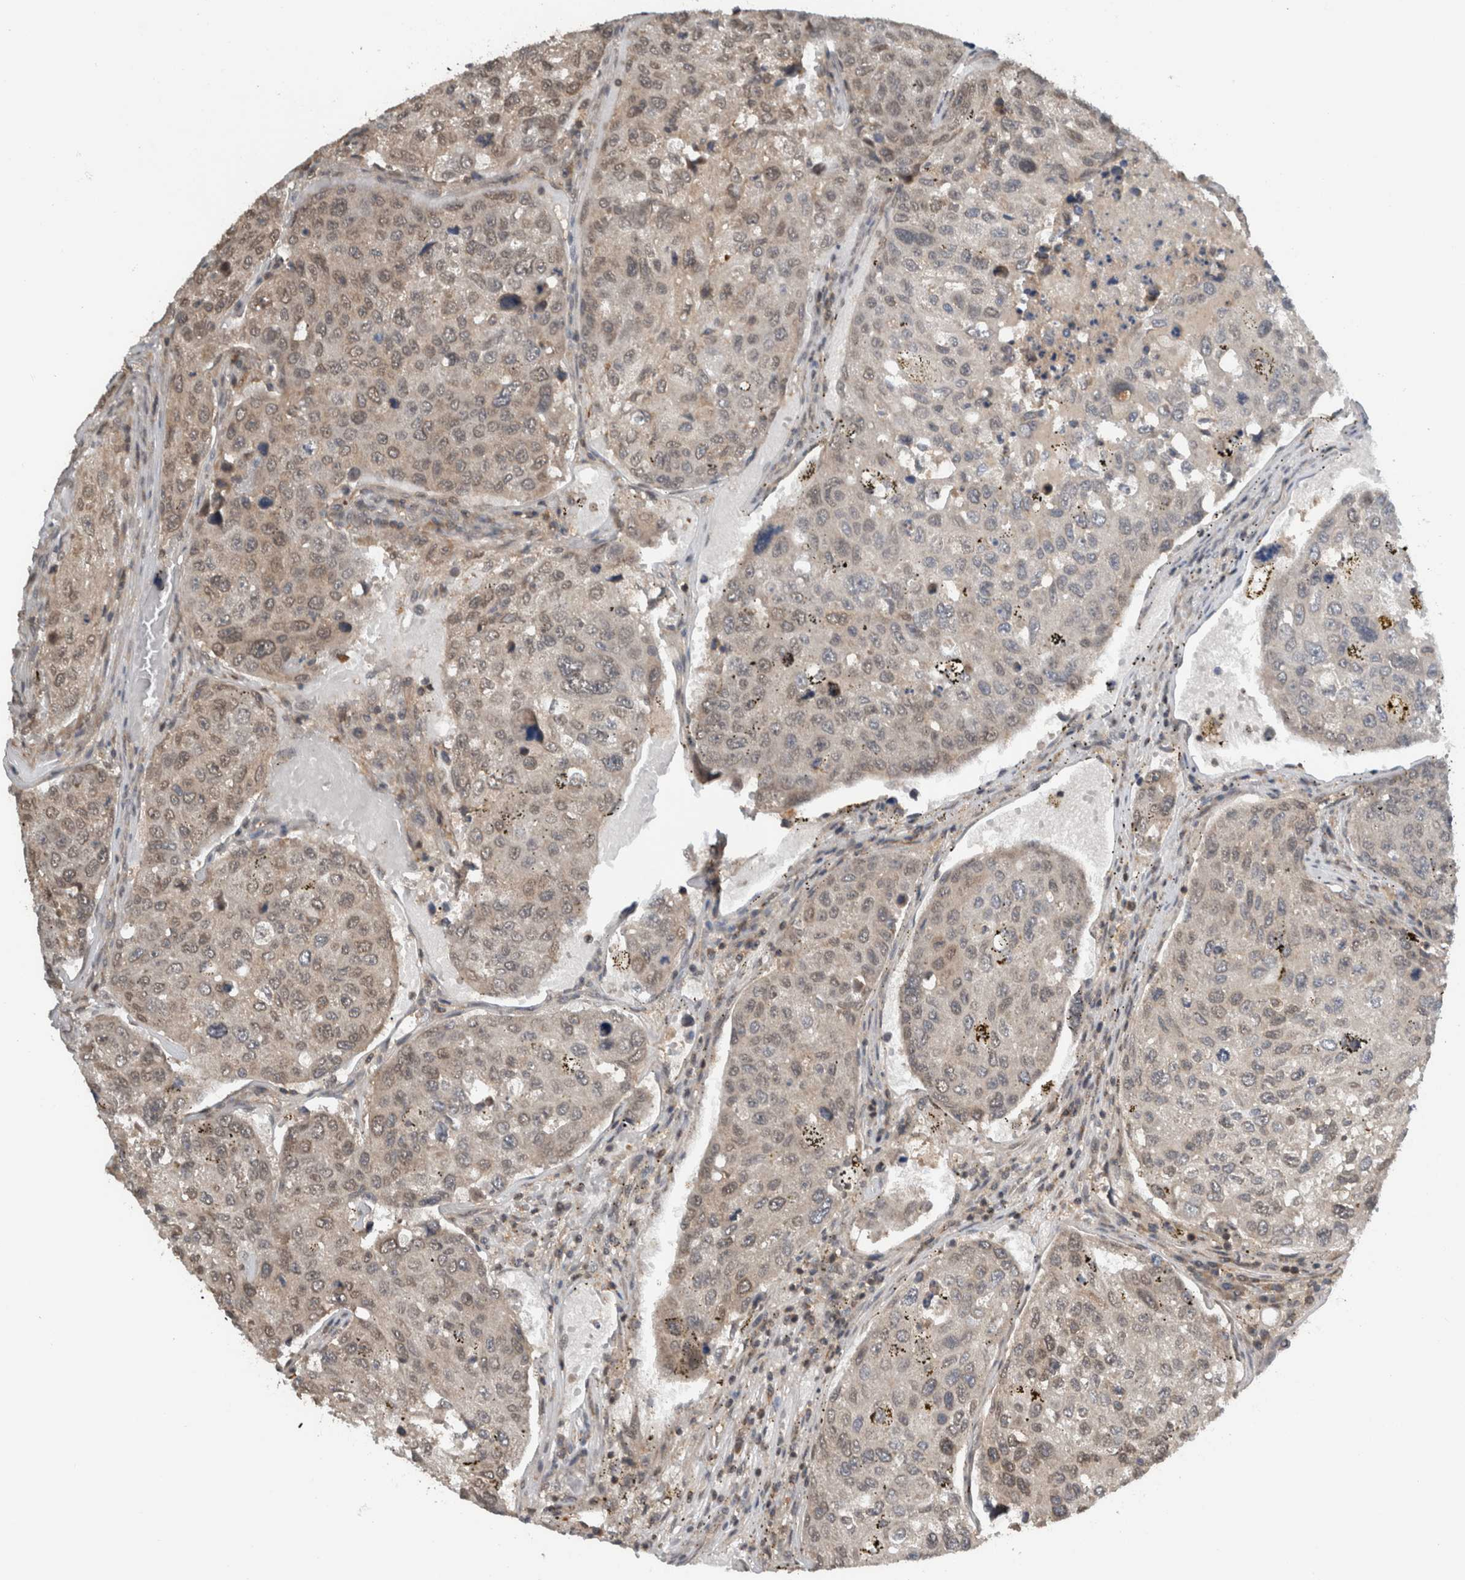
{"staining": {"intensity": "weak", "quantity": "25%-75%", "location": "cytoplasmic/membranous,nuclear"}, "tissue": "urothelial cancer", "cell_type": "Tumor cells", "image_type": "cancer", "snomed": [{"axis": "morphology", "description": "Urothelial carcinoma, High grade"}, {"axis": "topography", "description": "Lymph node"}, {"axis": "topography", "description": "Urinary bladder"}], "caption": "Weak cytoplasmic/membranous and nuclear protein staining is appreciated in approximately 25%-75% of tumor cells in urothelial cancer.", "gene": "SPAG7", "patient": {"sex": "male", "age": 51}}